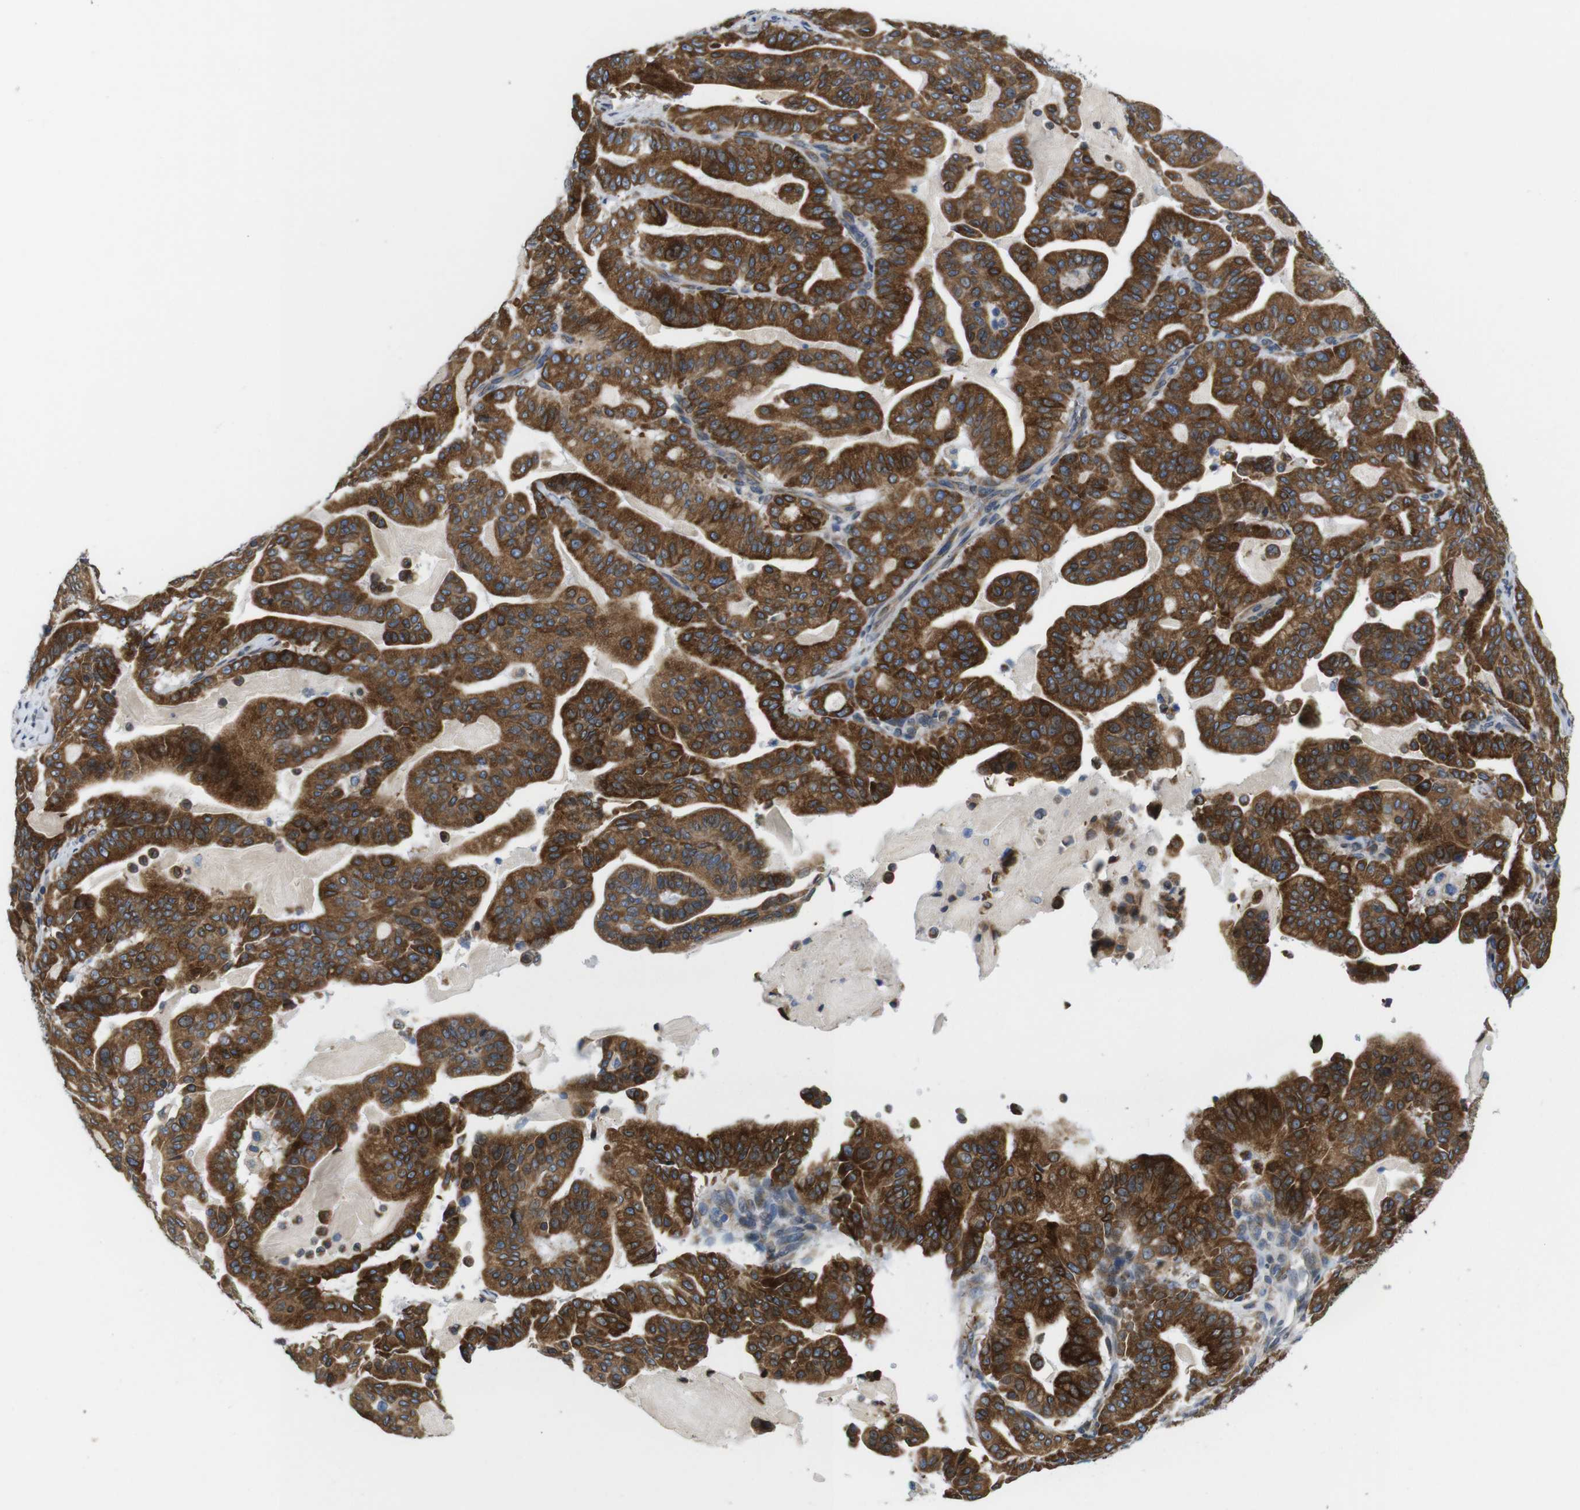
{"staining": {"intensity": "strong", "quantity": ">75%", "location": "cytoplasmic/membranous"}, "tissue": "pancreatic cancer", "cell_type": "Tumor cells", "image_type": "cancer", "snomed": [{"axis": "morphology", "description": "Adenocarcinoma, NOS"}, {"axis": "topography", "description": "Pancreas"}], "caption": "Strong cytoplasmic/membranous positivity is present in approximately >75% of tumor cells in pancreatic adenocarcinoma.", "gene": "HACD3", "patient": {"sex": "male", "age": 63}}